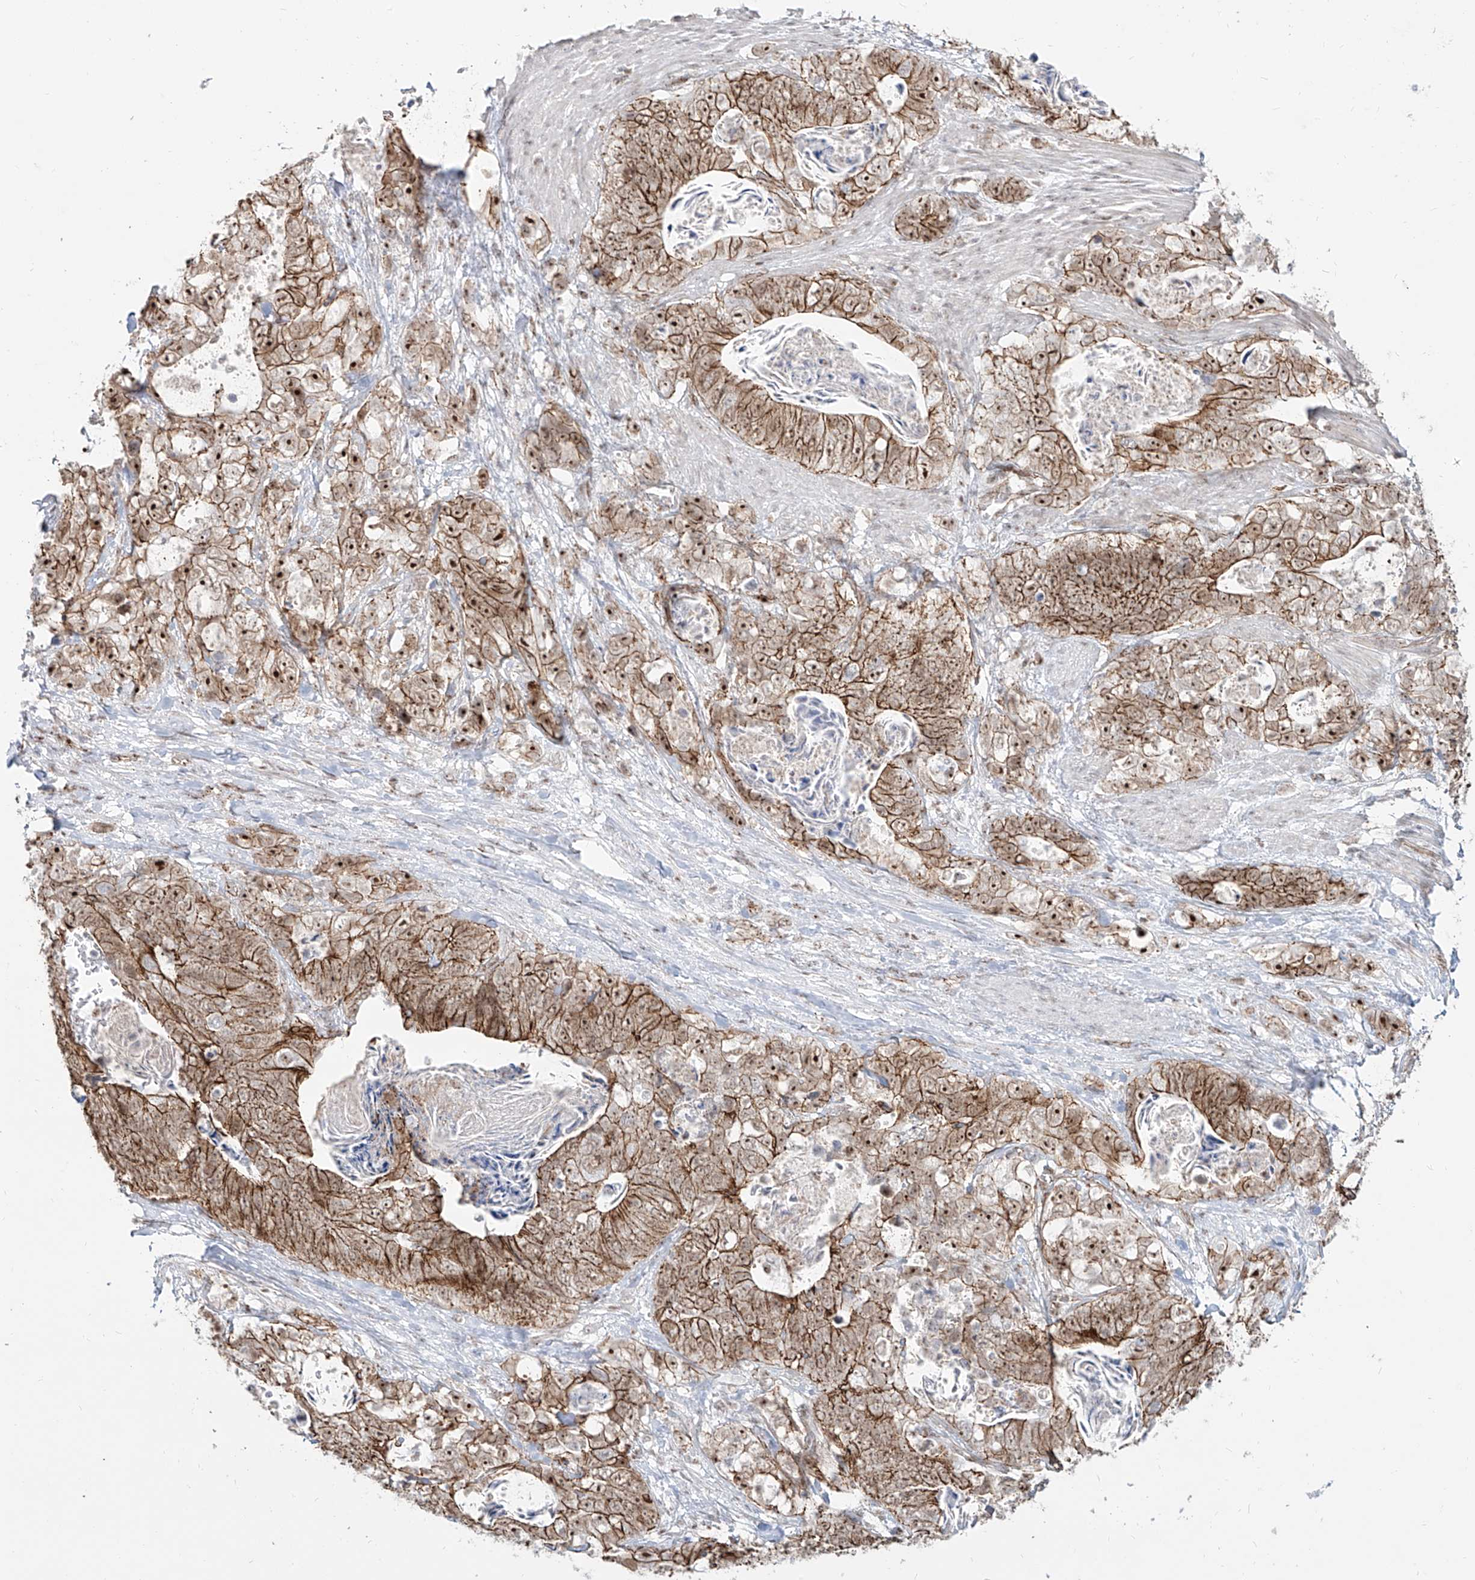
{"staining": {"intensity": "moderate", "quantity": ">75%", "location": "cytoplasmic/membranous,nuclear"}, "tissue": "stomach cancer", "cell_type": "Tumor cells", "image_type": "cancer", "snomed": [{"axis": "morphology", "description": "Normal tissue, NOS"}, {"axis": "morphology", "description": "Adenocarcinoma, NOS"}, {"axis": "topography", "description": "Stomach"}], "caption": "Immunohistochemical staining of stomach cancer (adenocarcinoma) exhibits moderate cytoplasmic/membranous and nuclear protein expression in approximately >75% of tumor cells.", "gene": "ZNF710", "patient": {"sex": "female", "age": 89}}